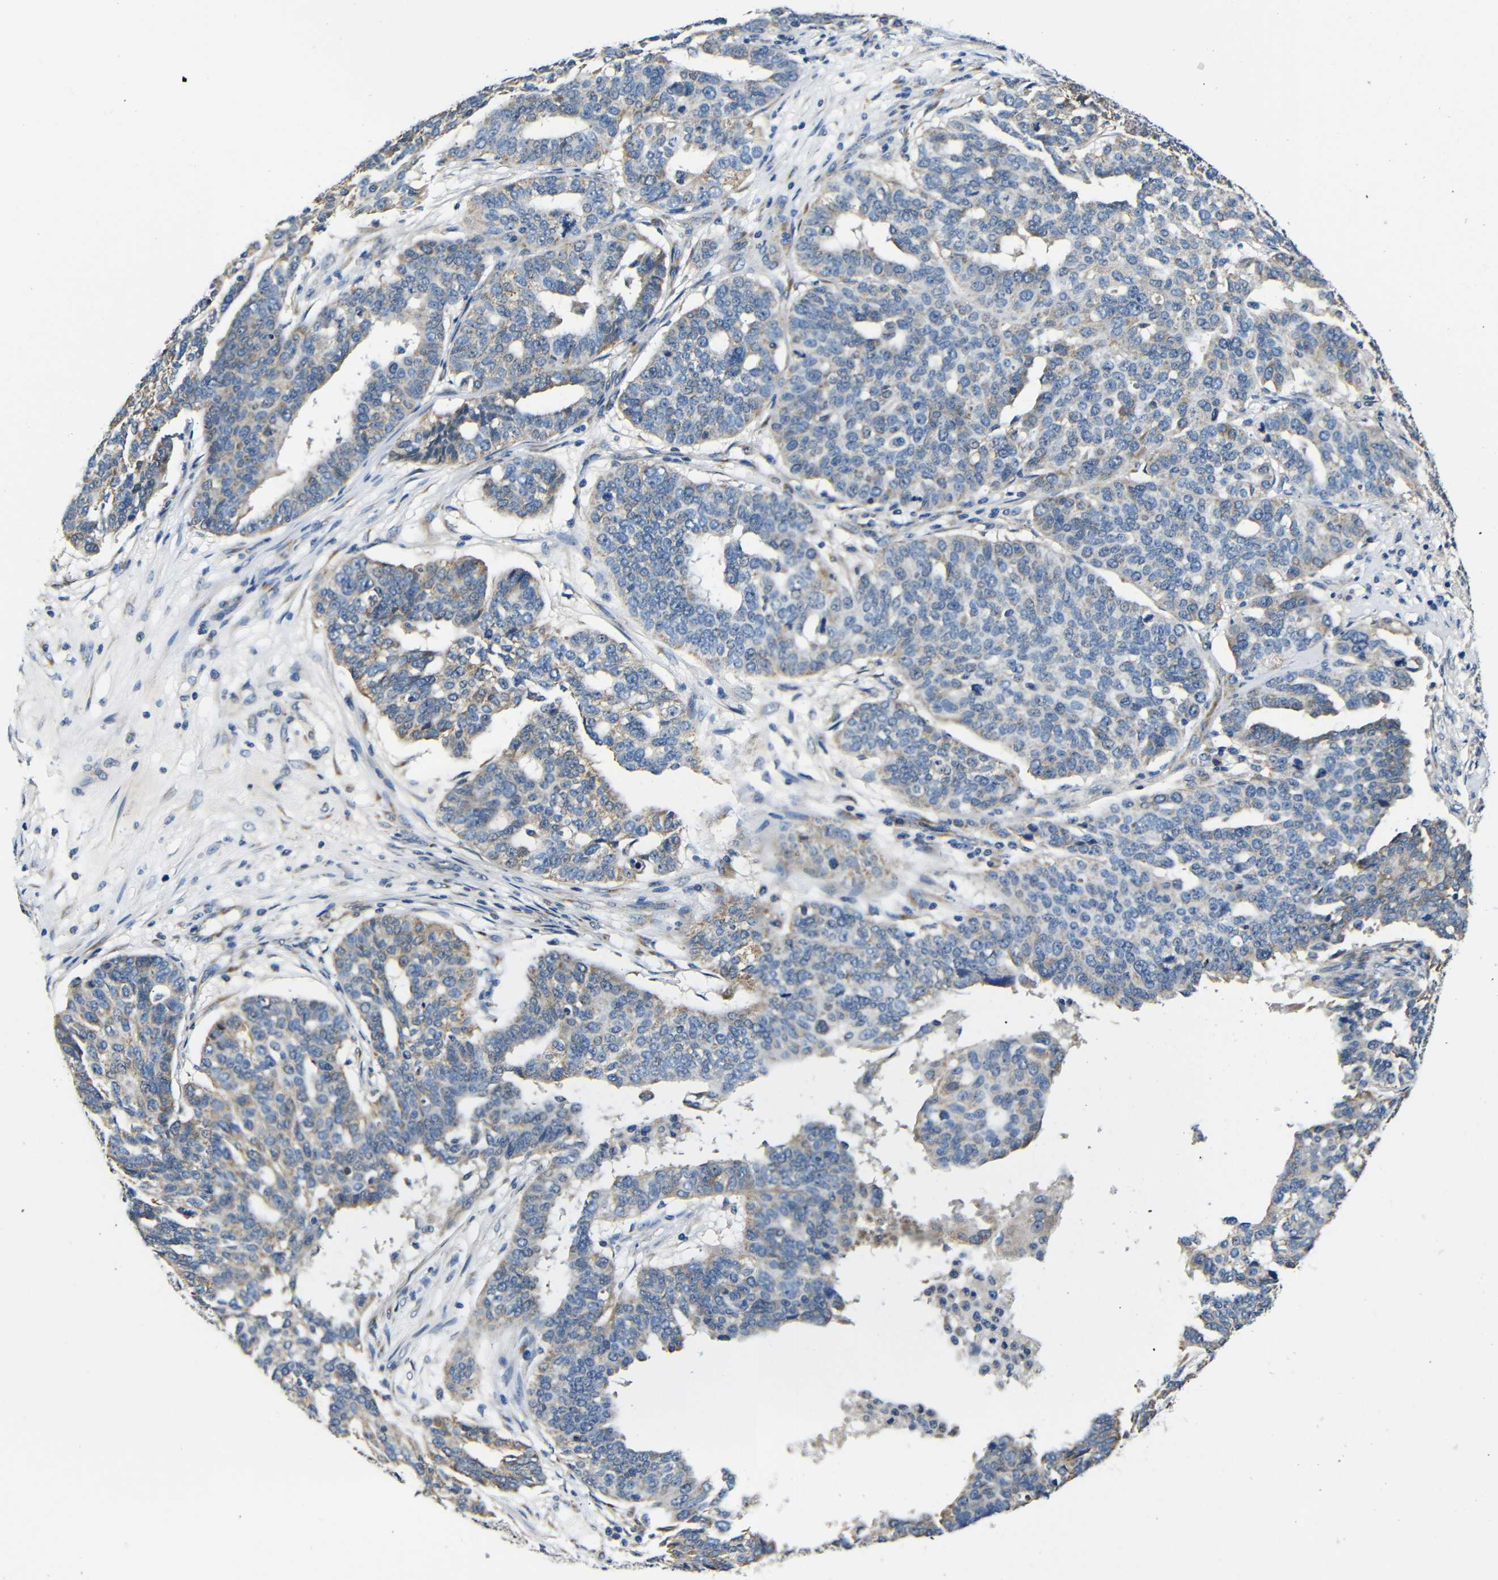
{"staining": {"intensity": "moderate", "quantity": "25%-75%", "location": "cytoplasmic/membranous"}, "tissue": "ovarian cancer", "cell_type": "Tumor cells", "image_type": "cancer", "snomed": [{"axis": "morphology", "description": "Cystadenocarcinoma, serous, NOS"}, {"axis": "topography", "description": "Ovary"}], "caption": "IHC histopathology image of human ovarian serous cystadenocarcinoma stained for a protein (brown), which shows medium levels of moderate cytoplasmic/membranous staining in approximately 25%-75% of tumor cells.", "gene": "FKBP14", "patient": {"sex": "female", "age": 59}}